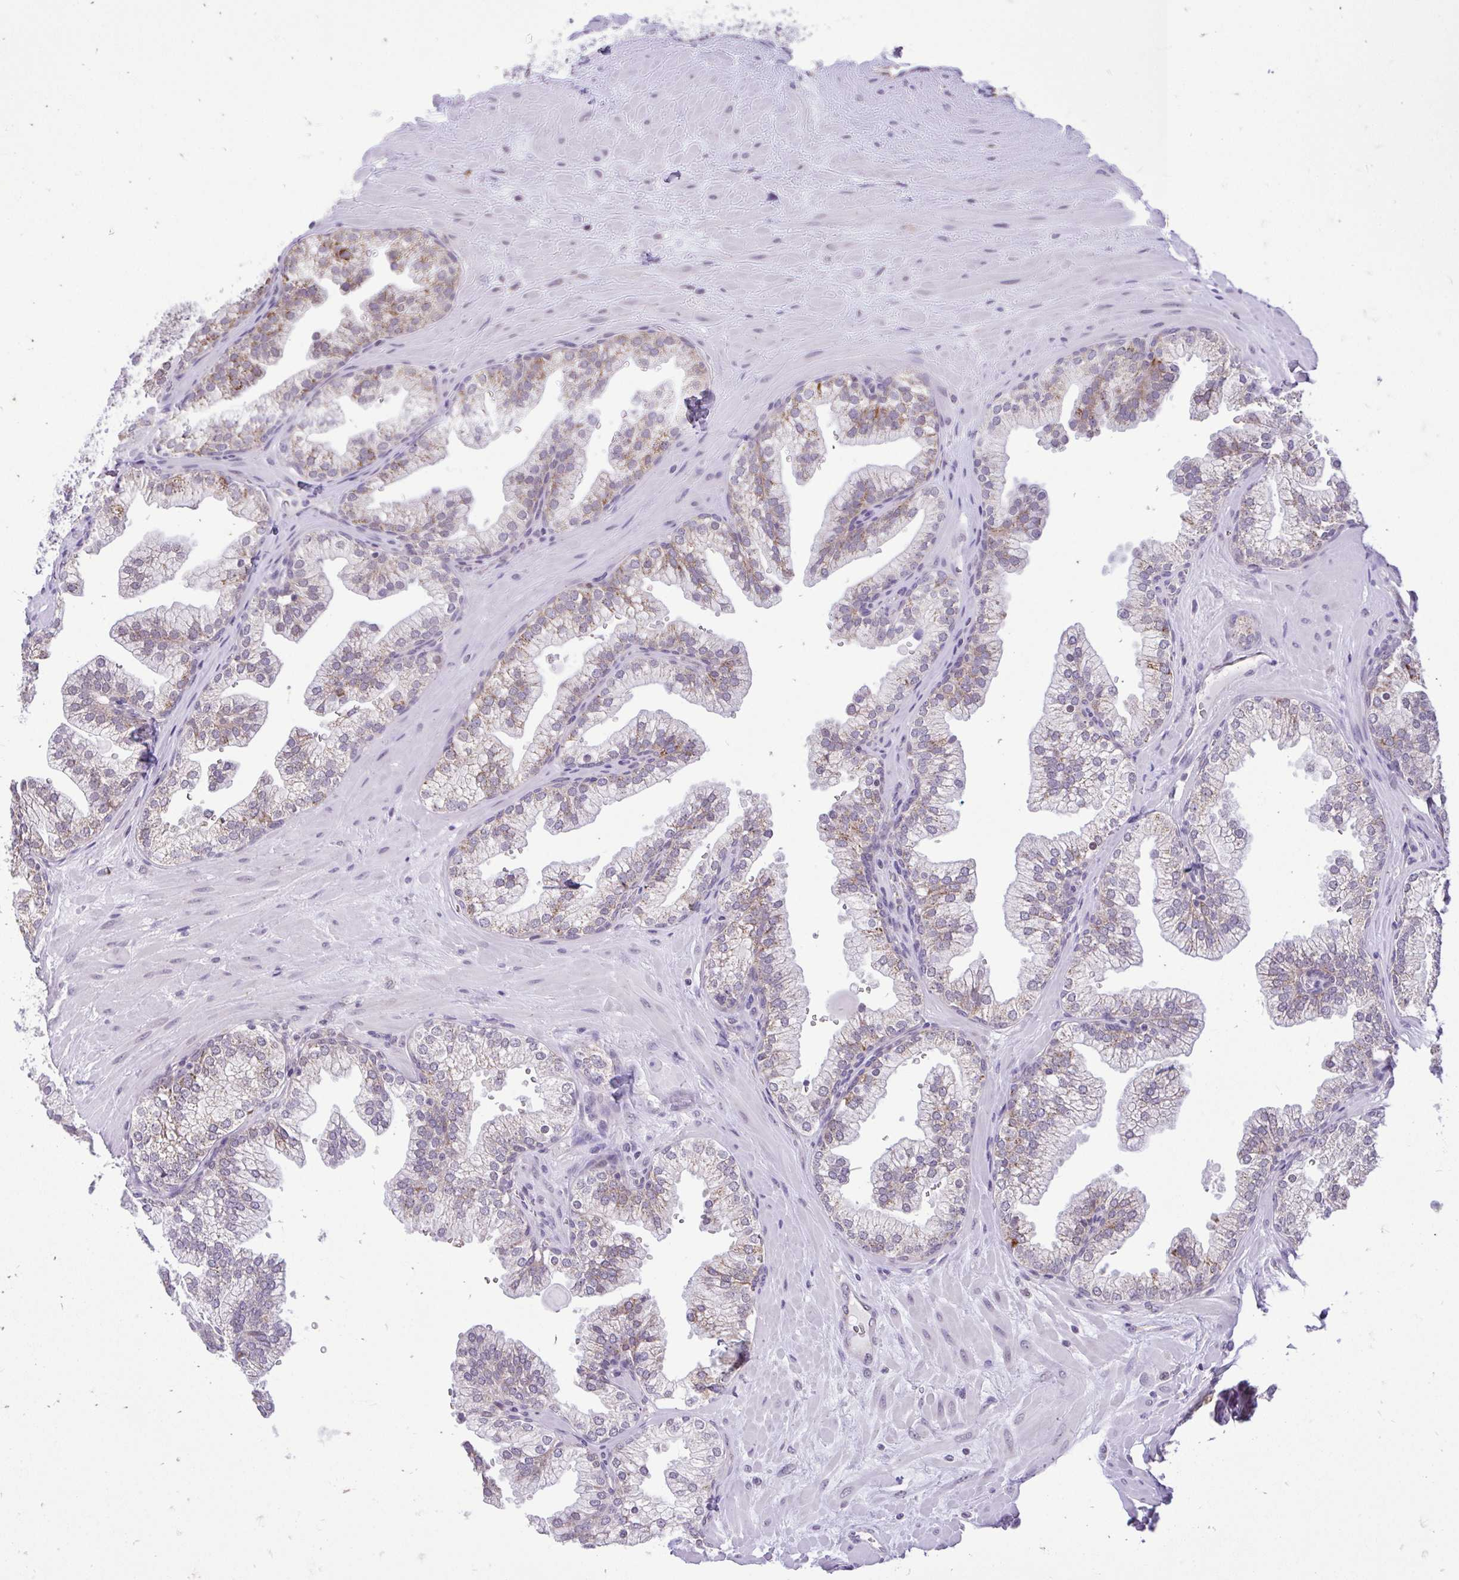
{"staining": {"intensity": "moderate", "quantity": "25%-75%", "location": "cytoplasmic/membranous"}, "tissue": "prostate", "cell_type": "Glandular cells", "image_type": "normal", "snomed": [{"axis": "morphology", "description": "Normal tissue, NOS"}, {"axis": "topography", "description": "Prostate"}, {"axis": "topography", "description": "Peripheral nerve tissue"}], "caption": "Approximately 25%-75% of glandular cells in normal prostate reveal moderate cytoplasmic/membranous protein staining as visualized by brown immunohistochemical staining.", "gene": "PYCR2", "patient": {"sex": "male", "age": 61}}